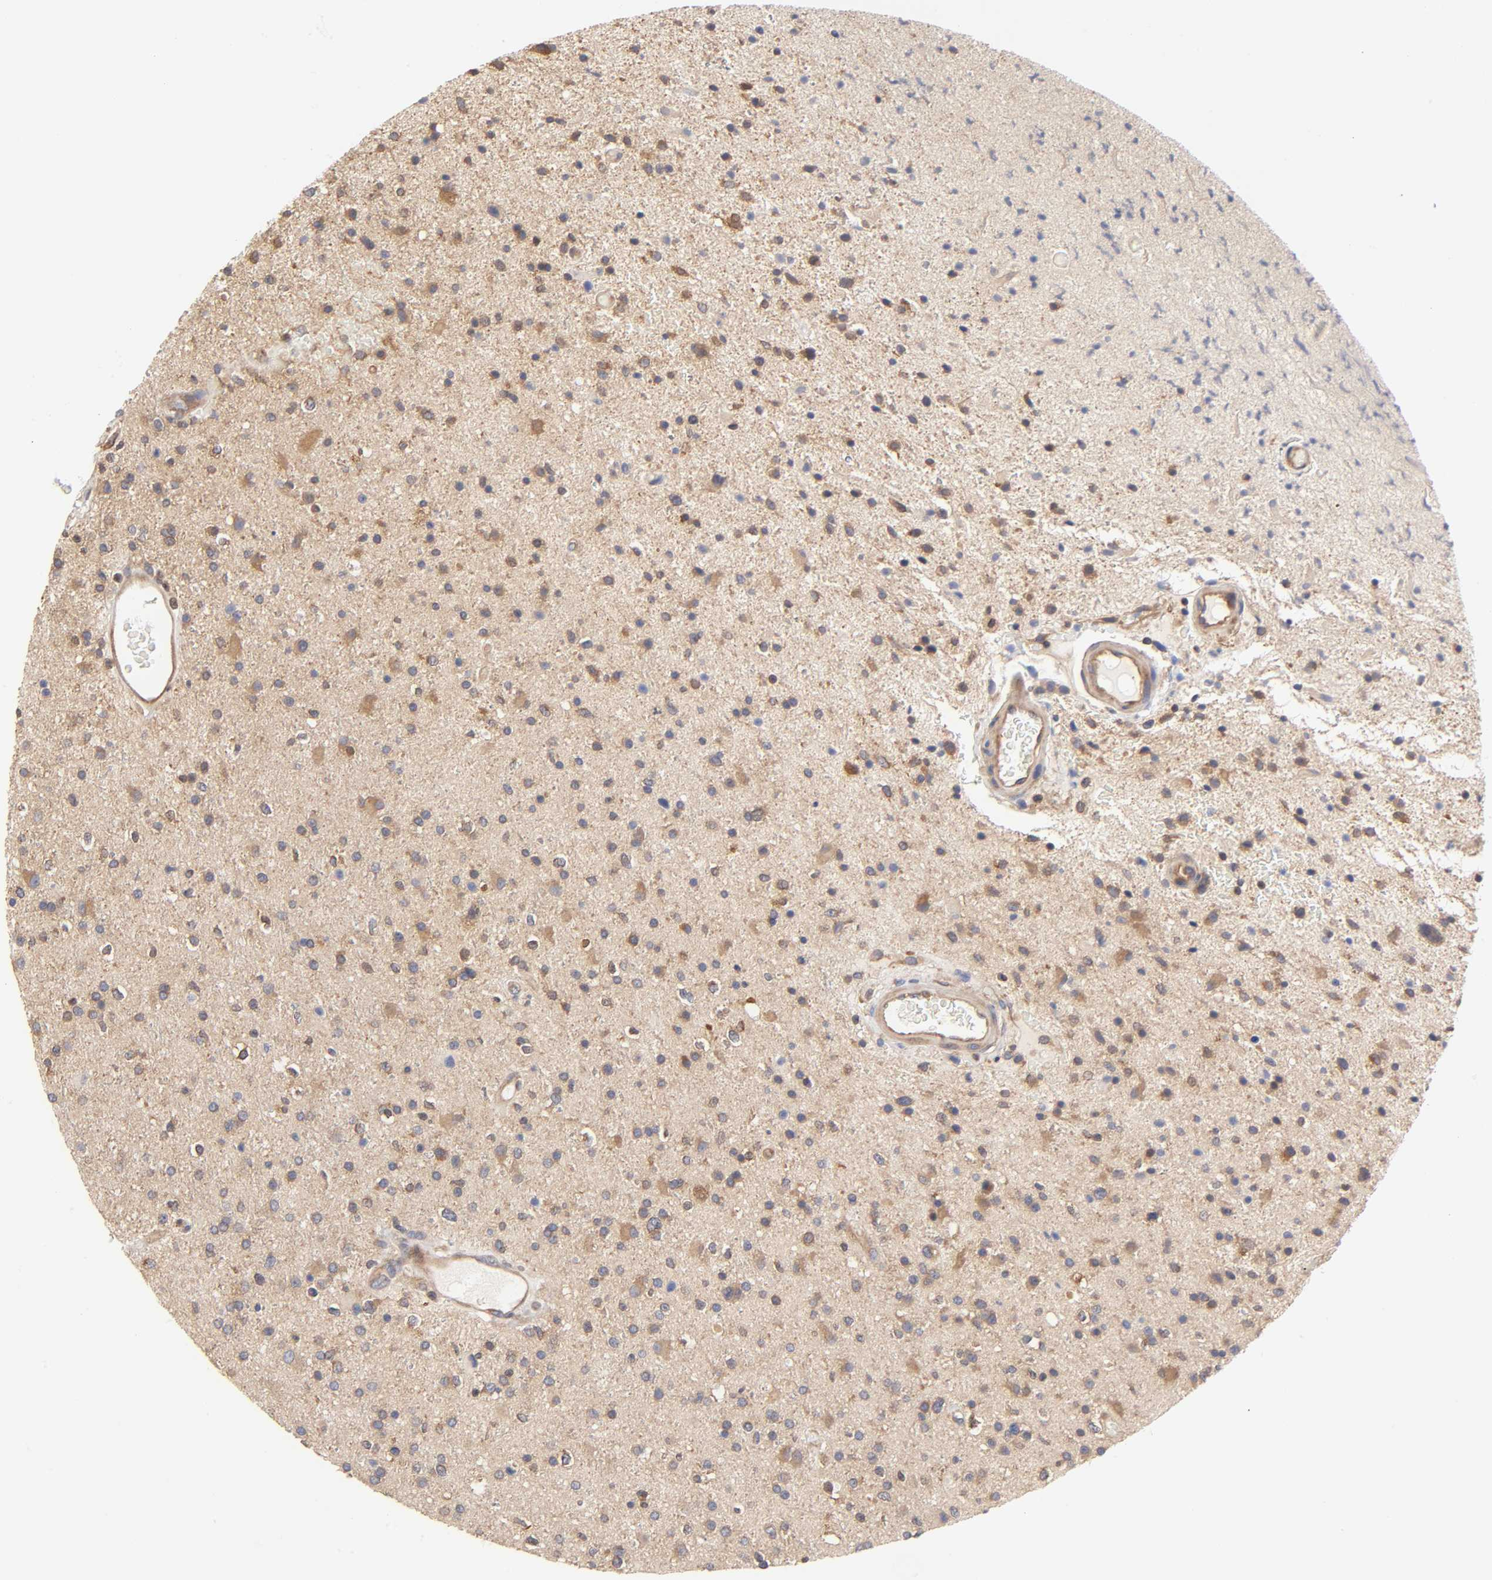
{"staining": {"intensity": "moderate", "quantity": ">75%", "location": "cytoplasmic/membranous"}, "tissue": "glioma", "cell_type": "Tumor cells", "image_type": "cancer", "snomed": [{"axis": "morphology", "description": "Glioma, malignant, High grade"}, {"axis": "topography", "description": "Brain"}], "caption": "Protein expression analysis of human malignant glioma (high-grade) reveals moderate cytoplasmic/membranous positivity in approximately >75% of tumor cells. Nuclei are stained in blue.", "gene": "STRN3", "patient": {"sex": "male", "age": 33}}